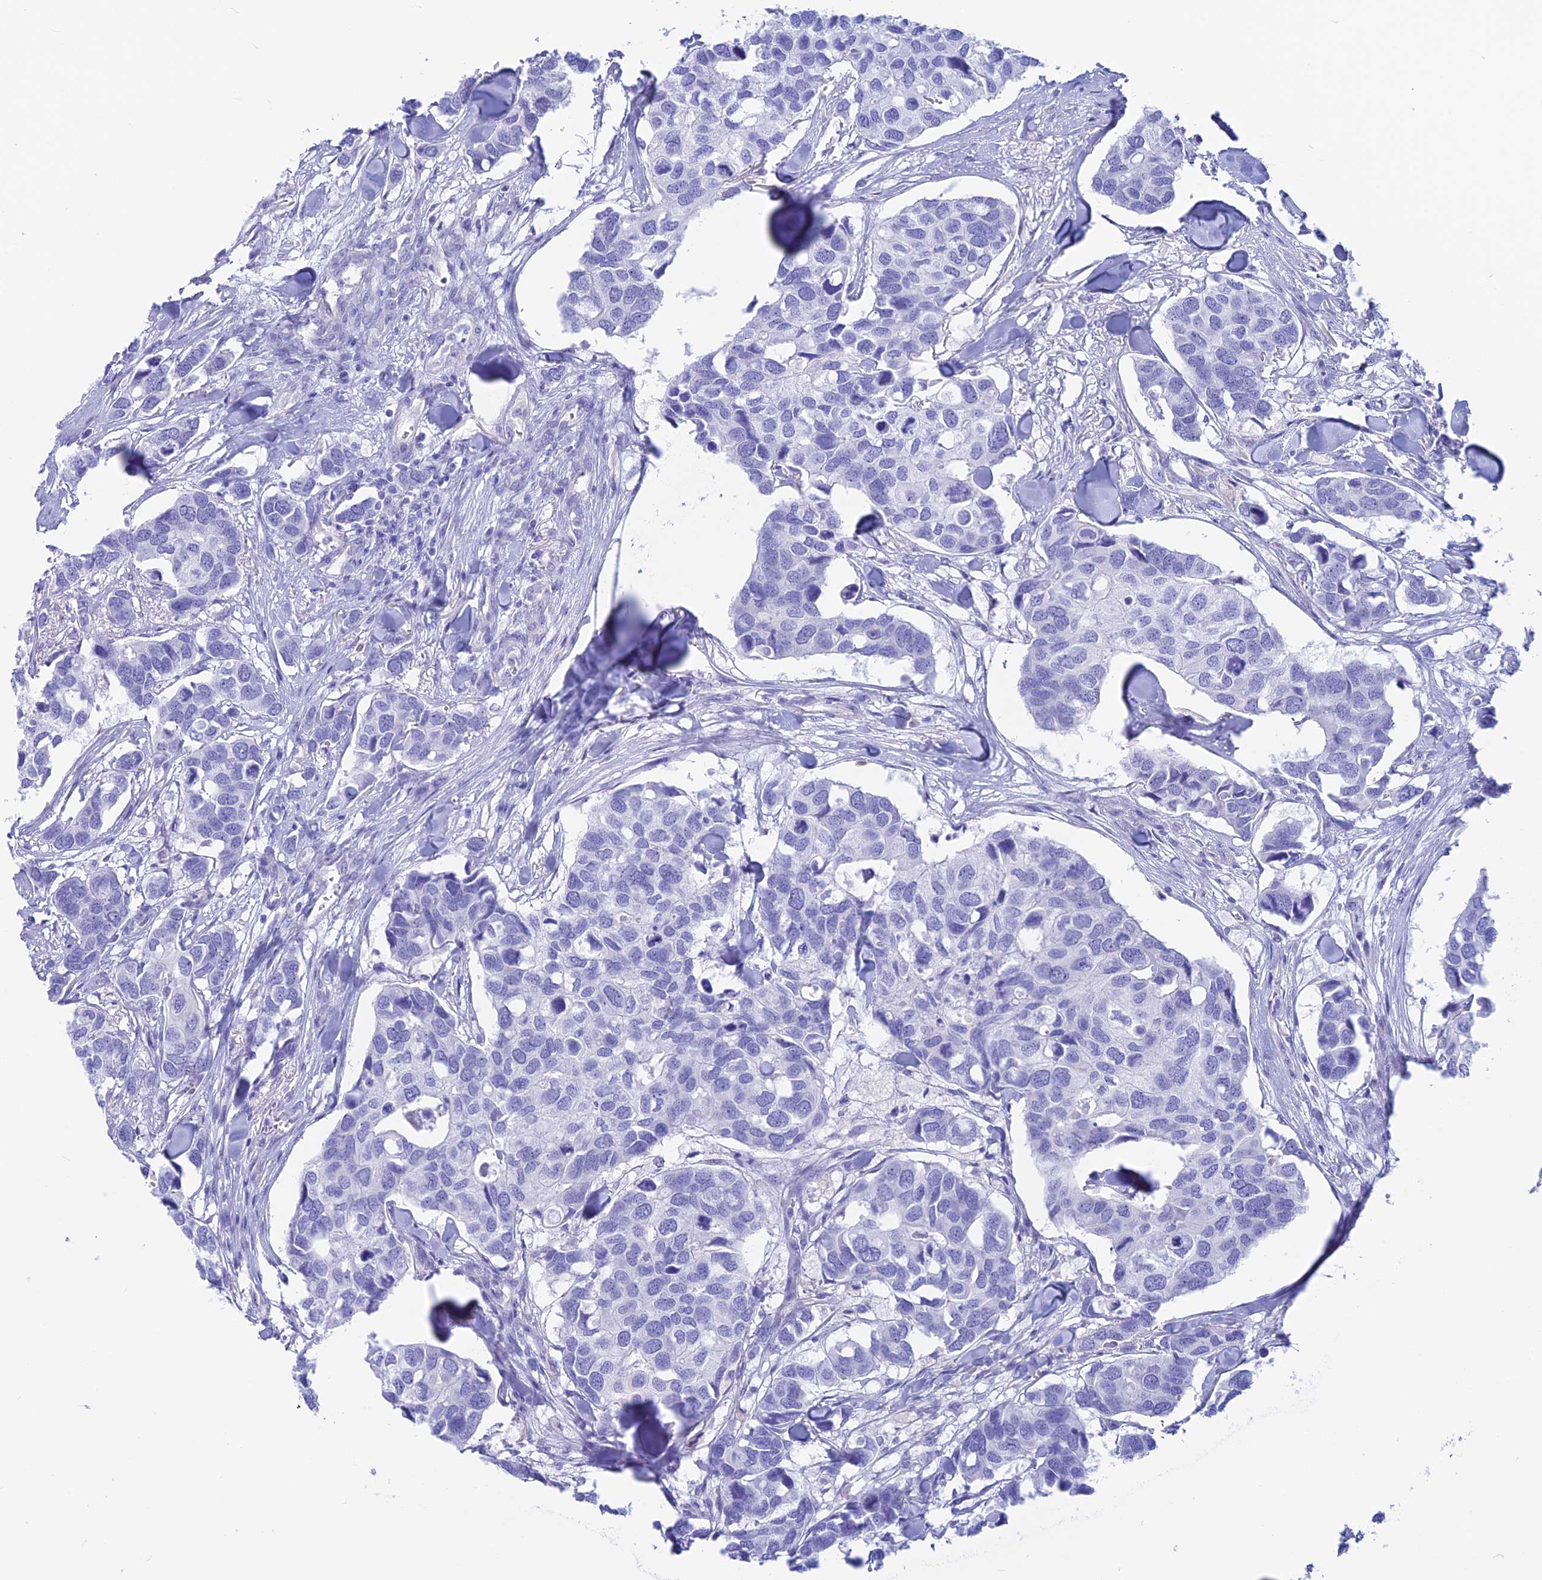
{"staining": {"intensity": "negative", "quantity": "none", "location": "none"}, "tissue": "breast cancer", "cell_type": "Tumor cells", "image_type": "cancer", "snomed": [{"axis": "morphology", "description": "Duct carcinoma"}, {"axis": "topography", "description": "Breast"}], "caption": "Invasive ductal carcinoma (breast) stained for a protein using IHC reveals no positivity tumor cells.", "gene": "GNGT2", "patient": {"sex": "female", "age": 83}}